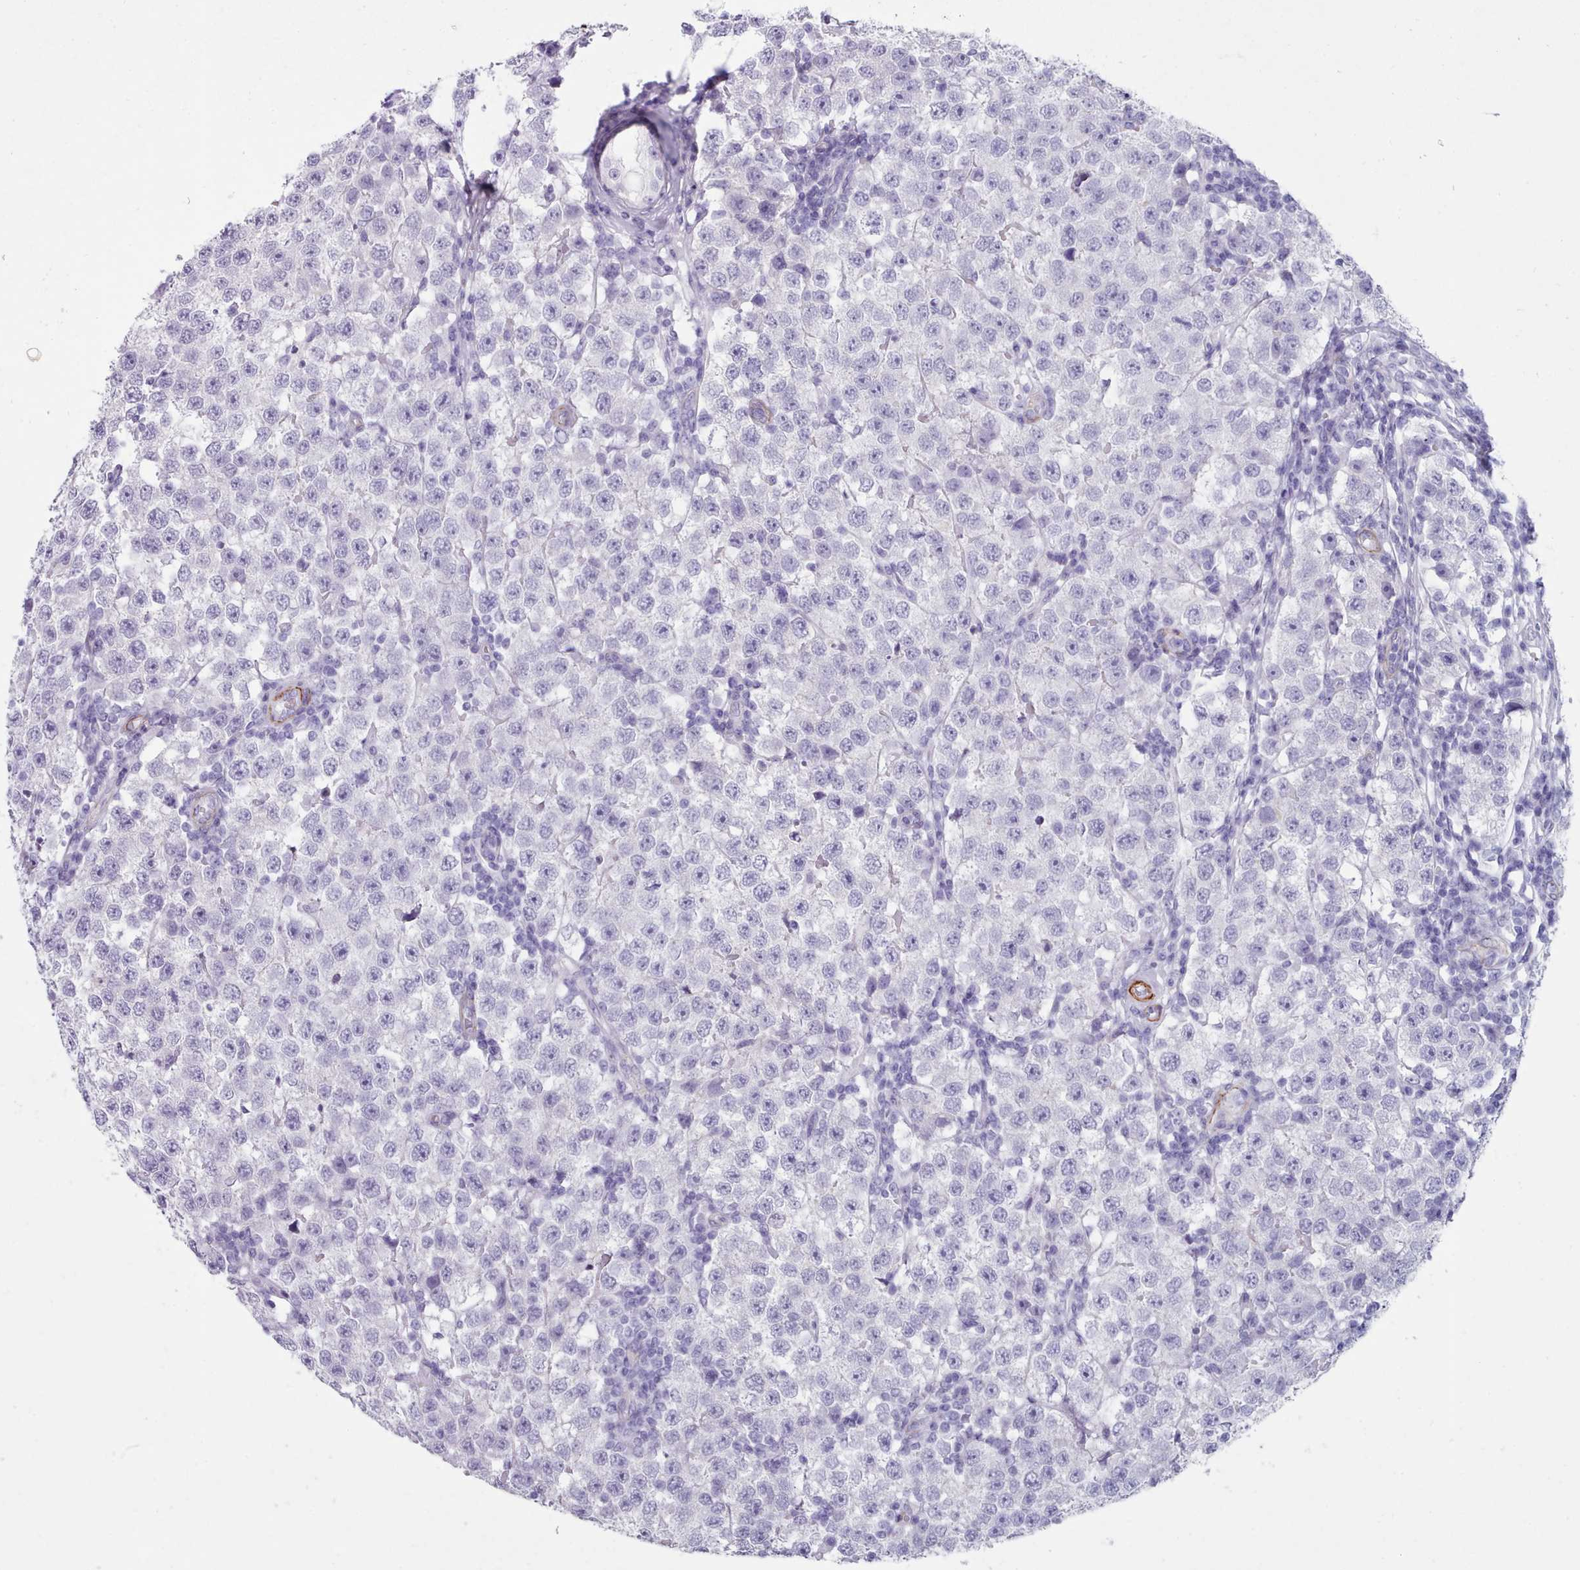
{"staining": {"intensity": "negative", "quantity": "none", "location": "none"}, "tissue": "testis cancer", "cell_type": "Tumor cells", "image_type": "cancer", "snomed": [{"axis": "morphology", "description": "Seminoma, NOS"}, {"axis": "topography", "description": "Testis"}], "caption": "Protein analysis of testis cancer exhibits no significant expression in tumor cells.", "gene": "FPGS", "patient": {"sex": "male", "age": 34}}